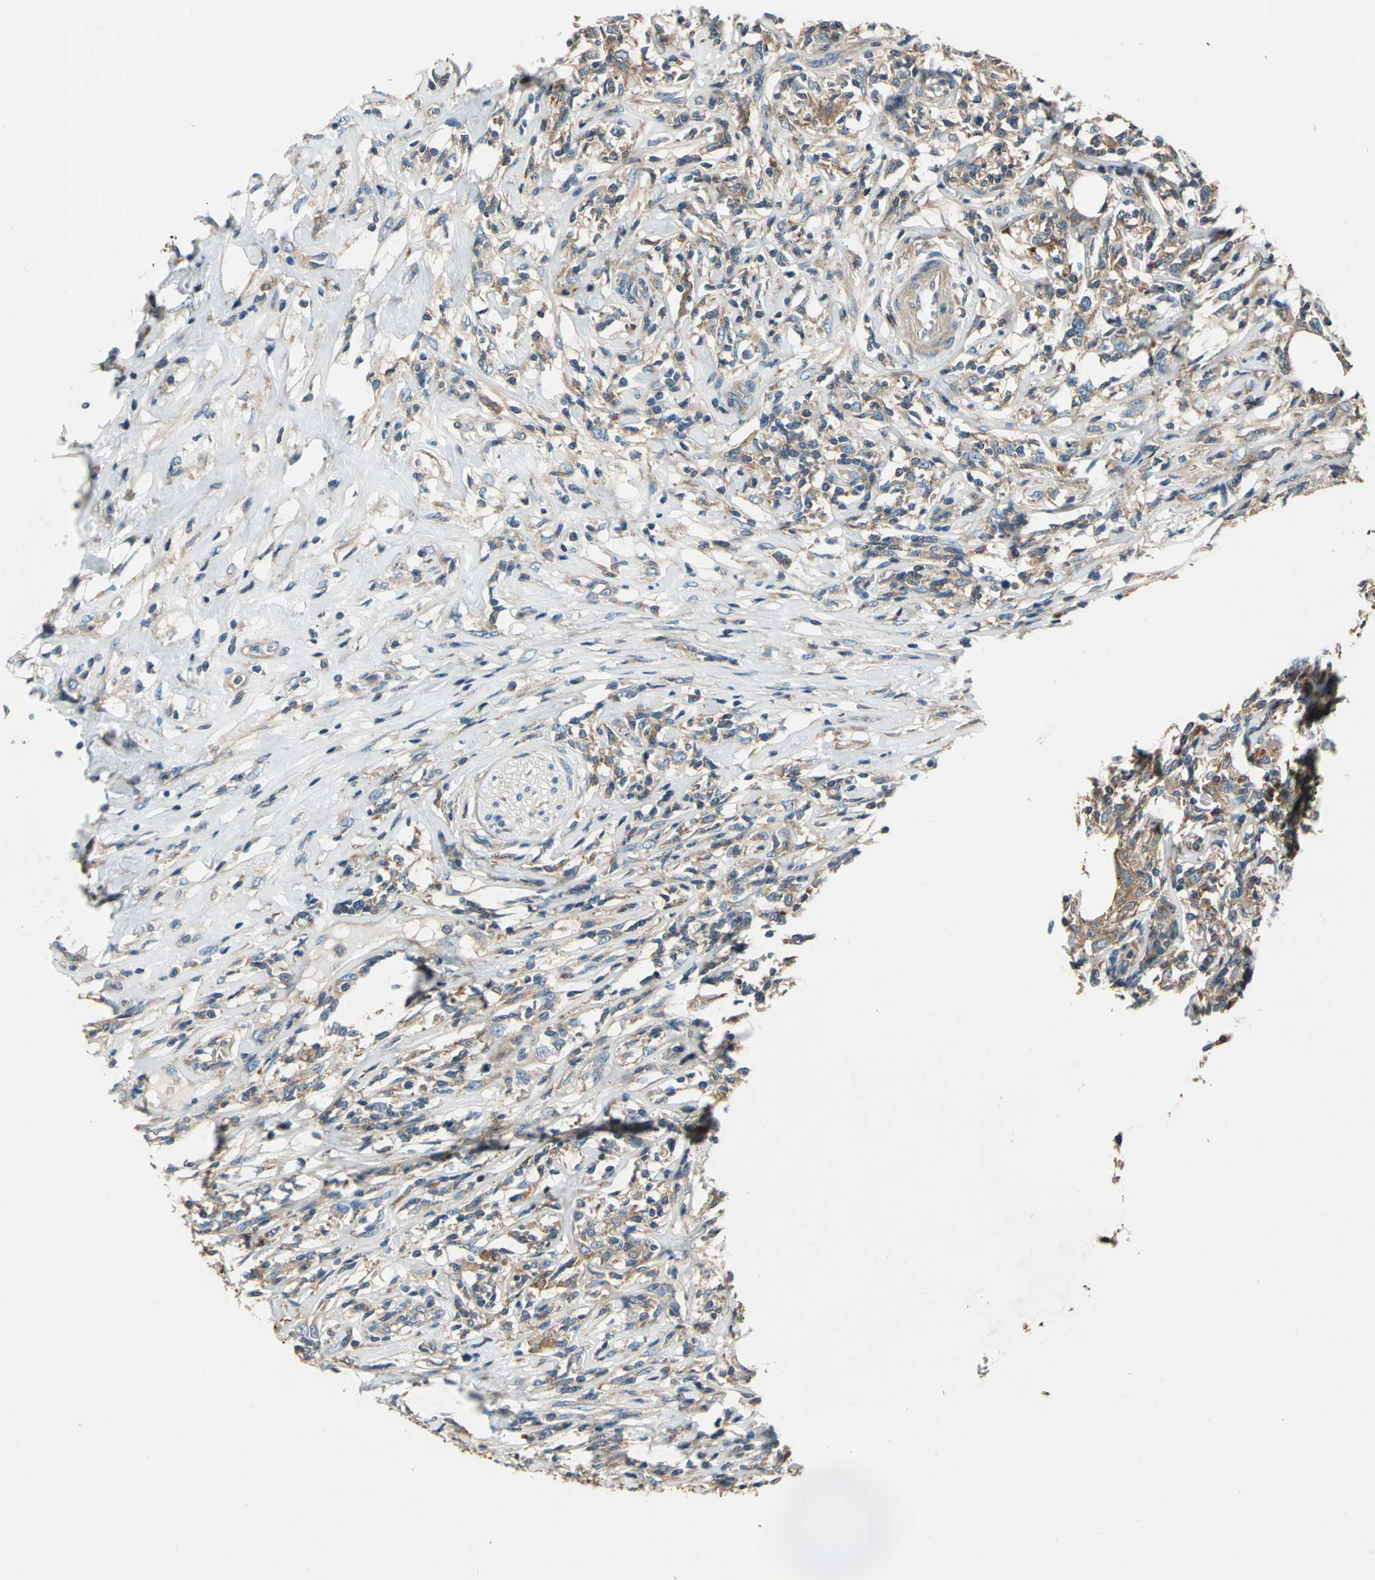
{"staining": {"intensity": "moderate", "quantity": "25%-75%", "location": "cytoplasmic/membranous"}, "tissue": "lymphoma", "cell_type": "Tumor cells", "image_type": "cancer", "snomed": [{"axis": "morphology", "description": "Malignant lymphoma, non-Hodgkin's type, High grade"}, {"axis": "topography", "description": "Lymph node"}], "caption": "Immunohistochemistry (IHC) (DAB) staining of human high-grade malignant lymphoma, non-Hodgkin's type displays moderate cytoplasmic/membranous protein positivity in approximately 25%-75% of tumor cells.", "gene": "DDX3Y", "patient": {"sex": "female", "age": 84}}